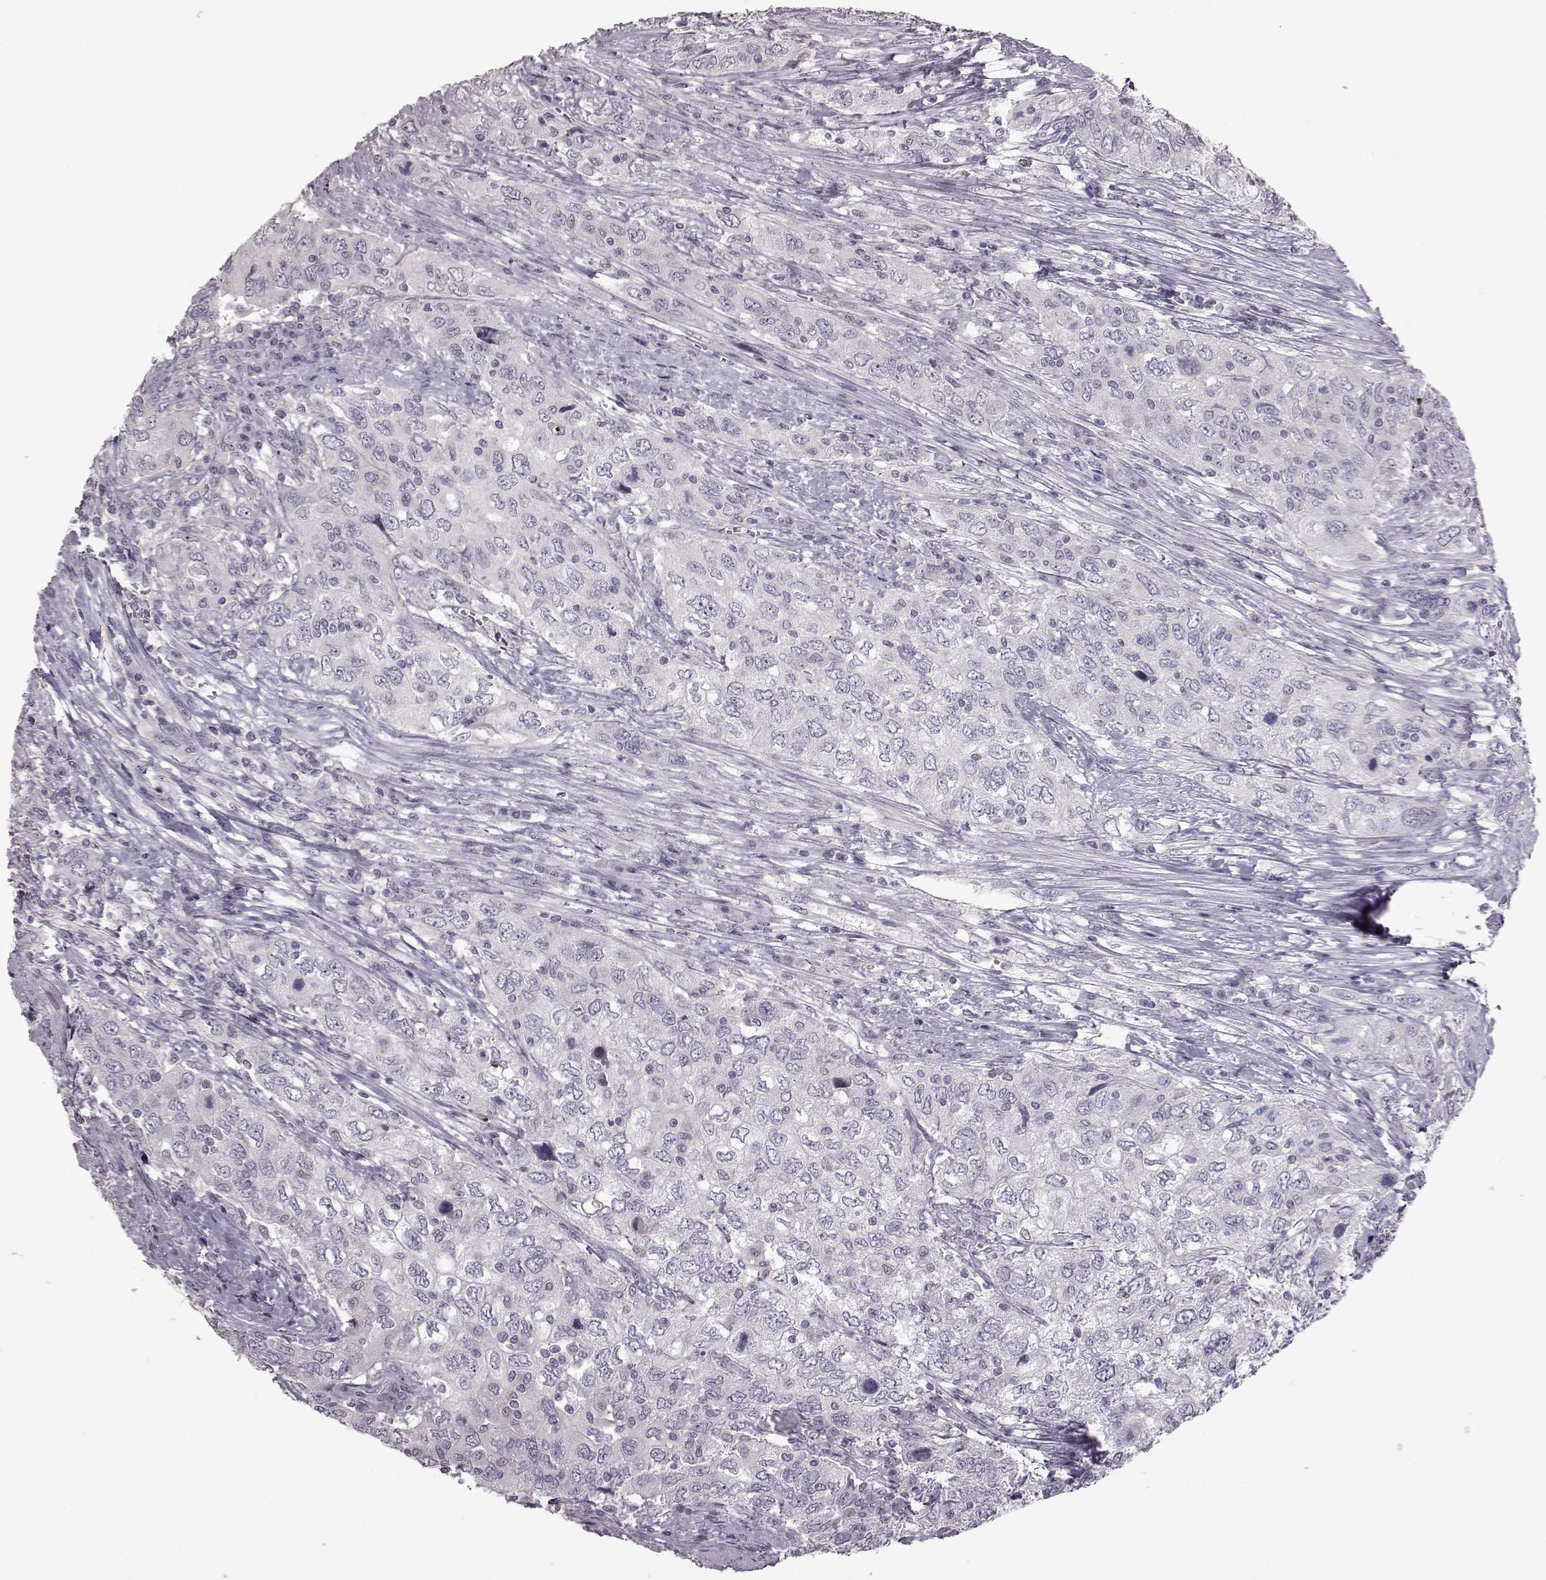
{"staining": {"intensity": "negative", "quantity": "none", "location": "none"}, "tissue": "urothelial cancer", "cell_type": "Tumor cells", "image_type": "cancer", "snomed": [{"axis": "morphology", "description": "Urothelial carcinoma, High grade"}, {"axis": "topography", "description": "Urinary bladder"}], "caption": "Immunohistochemistry micrograph of urothelial carcinoma (high-grade) stained for a protein (brown), which displays no expression in tumor cells.", "gene": "GAL", "patient": {"sex": "male", "age": 76}}